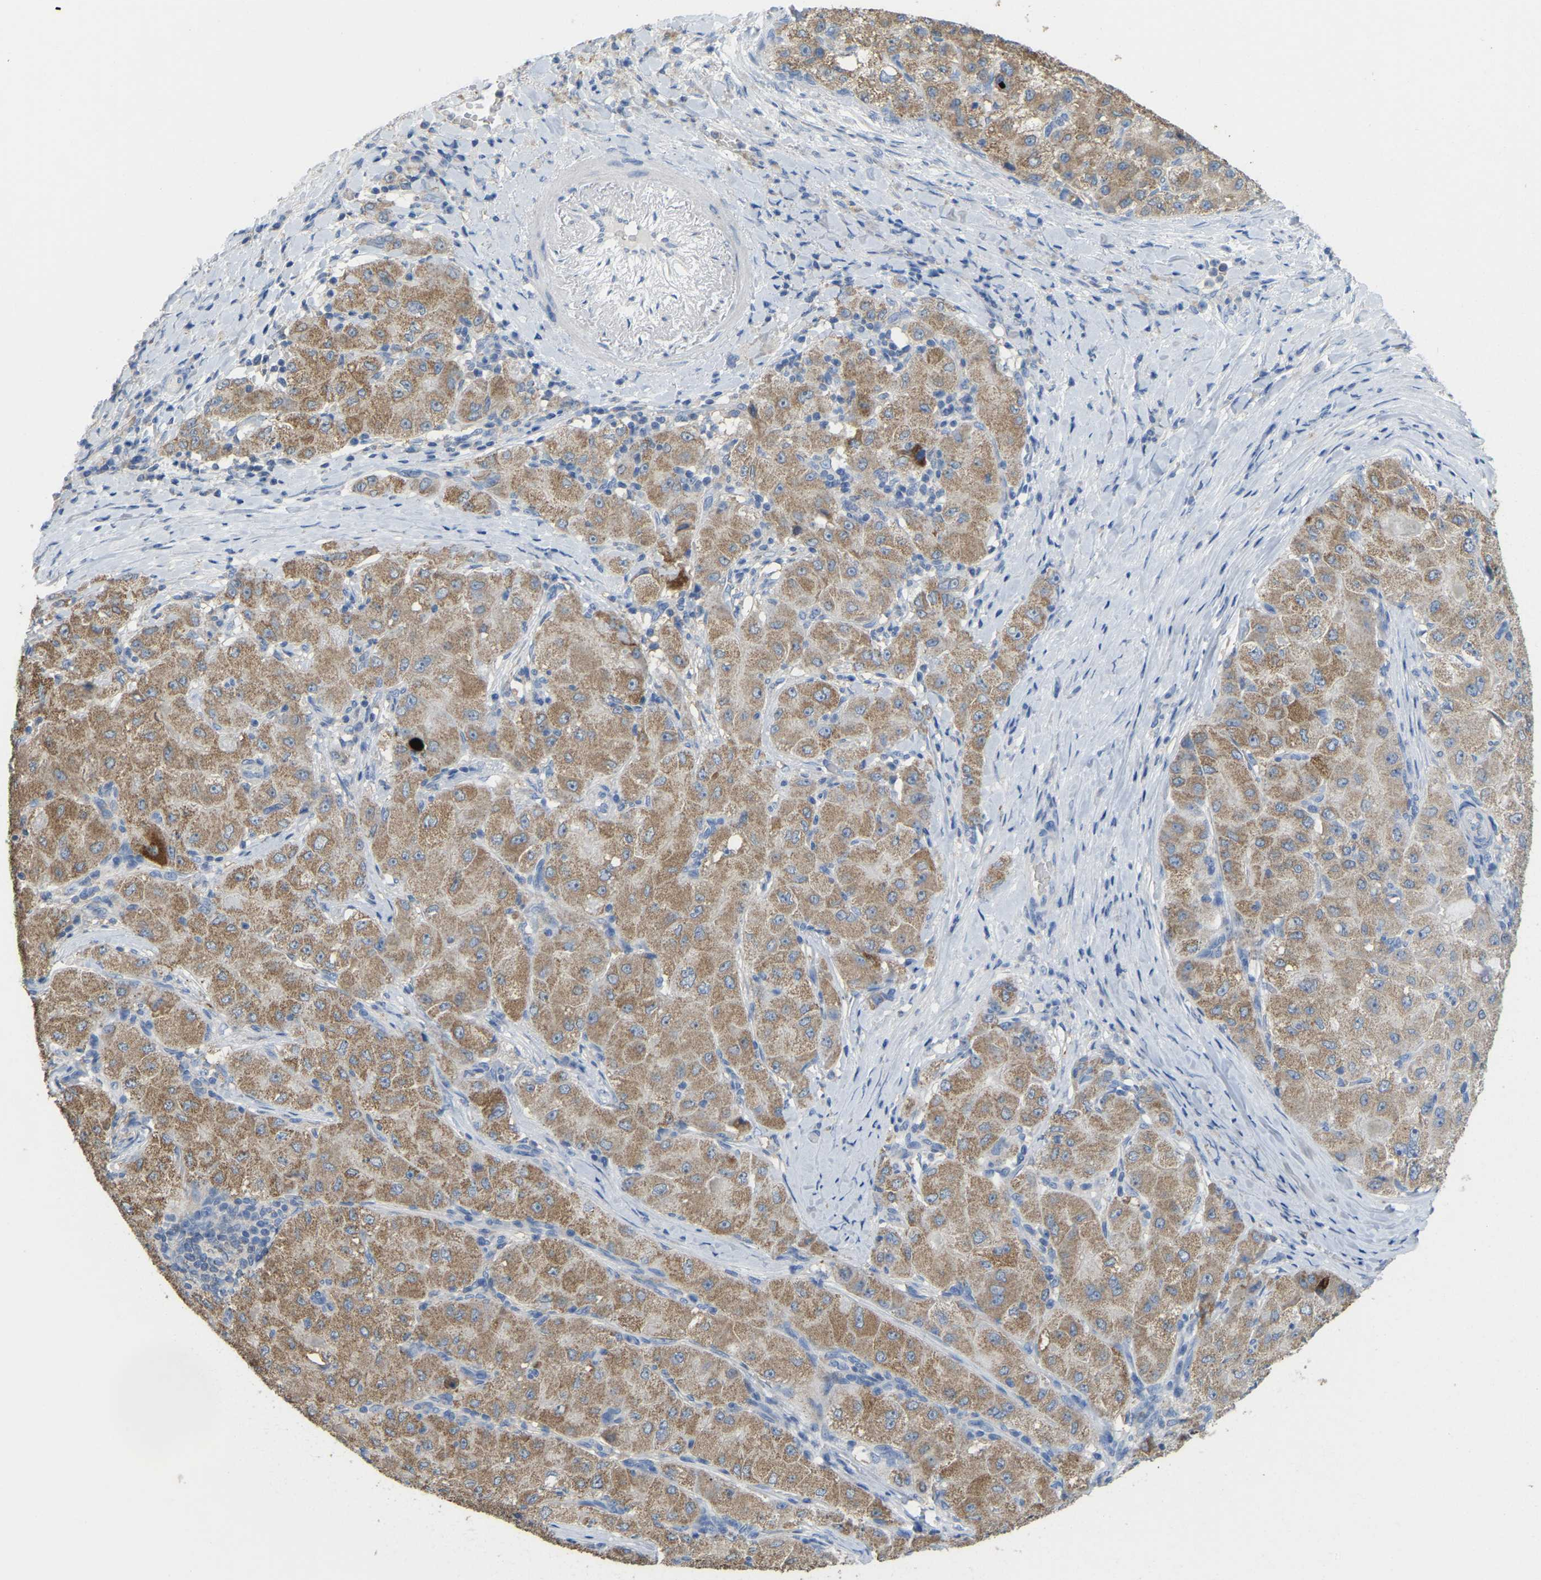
{"staining": {"intensity": "moderate", "quantity": ">75%", "location": "cytoplasmic/membranous"}, "tissue": "liver cancer", "cell_type": "Tumor cells", "image_type": "cancer", "snomed": [{"axis": "morphology", "description": "Carcinoma, Hepatocellular, NOS"}, {"axis": "topography", "description": "Liver"}], "caption": "DAB (3,3'-diaminobenzidine) immunohistochemical staining of human liver hepatocellular carcinoma shows moderate cytoplasmic/membranous protein expression in about >75% of tumor cells. The staining was performed using DAB (3,3'-diaminobenzidine), with brown indicating positive protein expression. Nuclei are stained blue with hematoxylin.", "gene": "SERPINB5", "patient": {"sex": "male", "age": 80}}